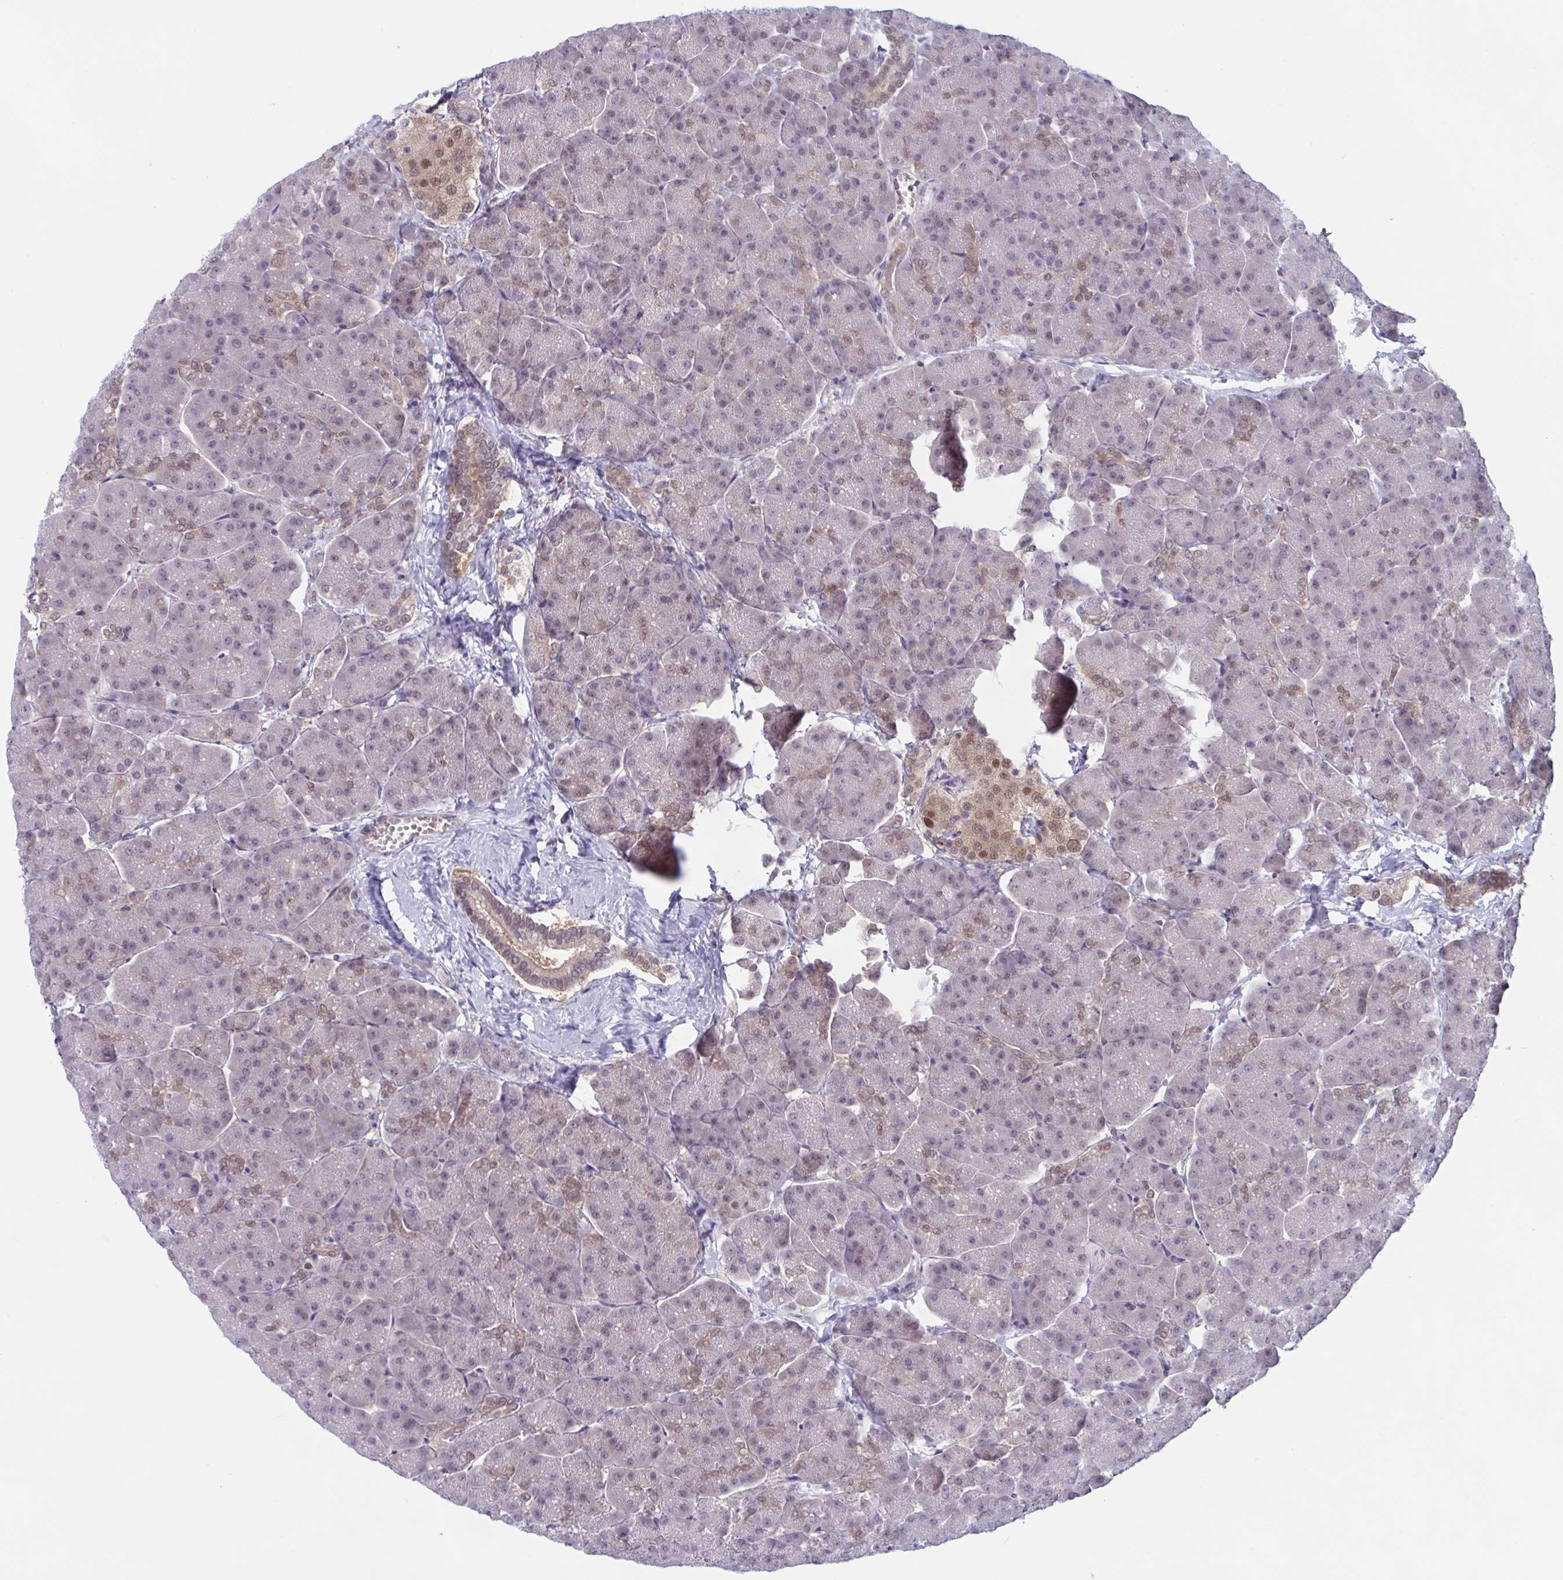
{"staining": {"intensity": "weak", "quantity": "25%-75%", "location": "cytoplasmic/membranous,nuclear"}, "tissue": "pancreas", "cell_type": "Exocrine glandular cells", "image_type": "normal", "snomed": [{"axis": "morphology", "description": "Normal tissue, NOS"}, {"axis": "topography", "description": "Pancreas"}, {"axis": "topography", "description": "Peripheral nerve tissue"}], "caption": "A brown stain shows weak cytoplasmic/membranous,nuclear expression of a protein in exocrine glandular cells of benign human pancreas.", "gene": "TSN", "patient": {"sex": "male", "age": 54}}